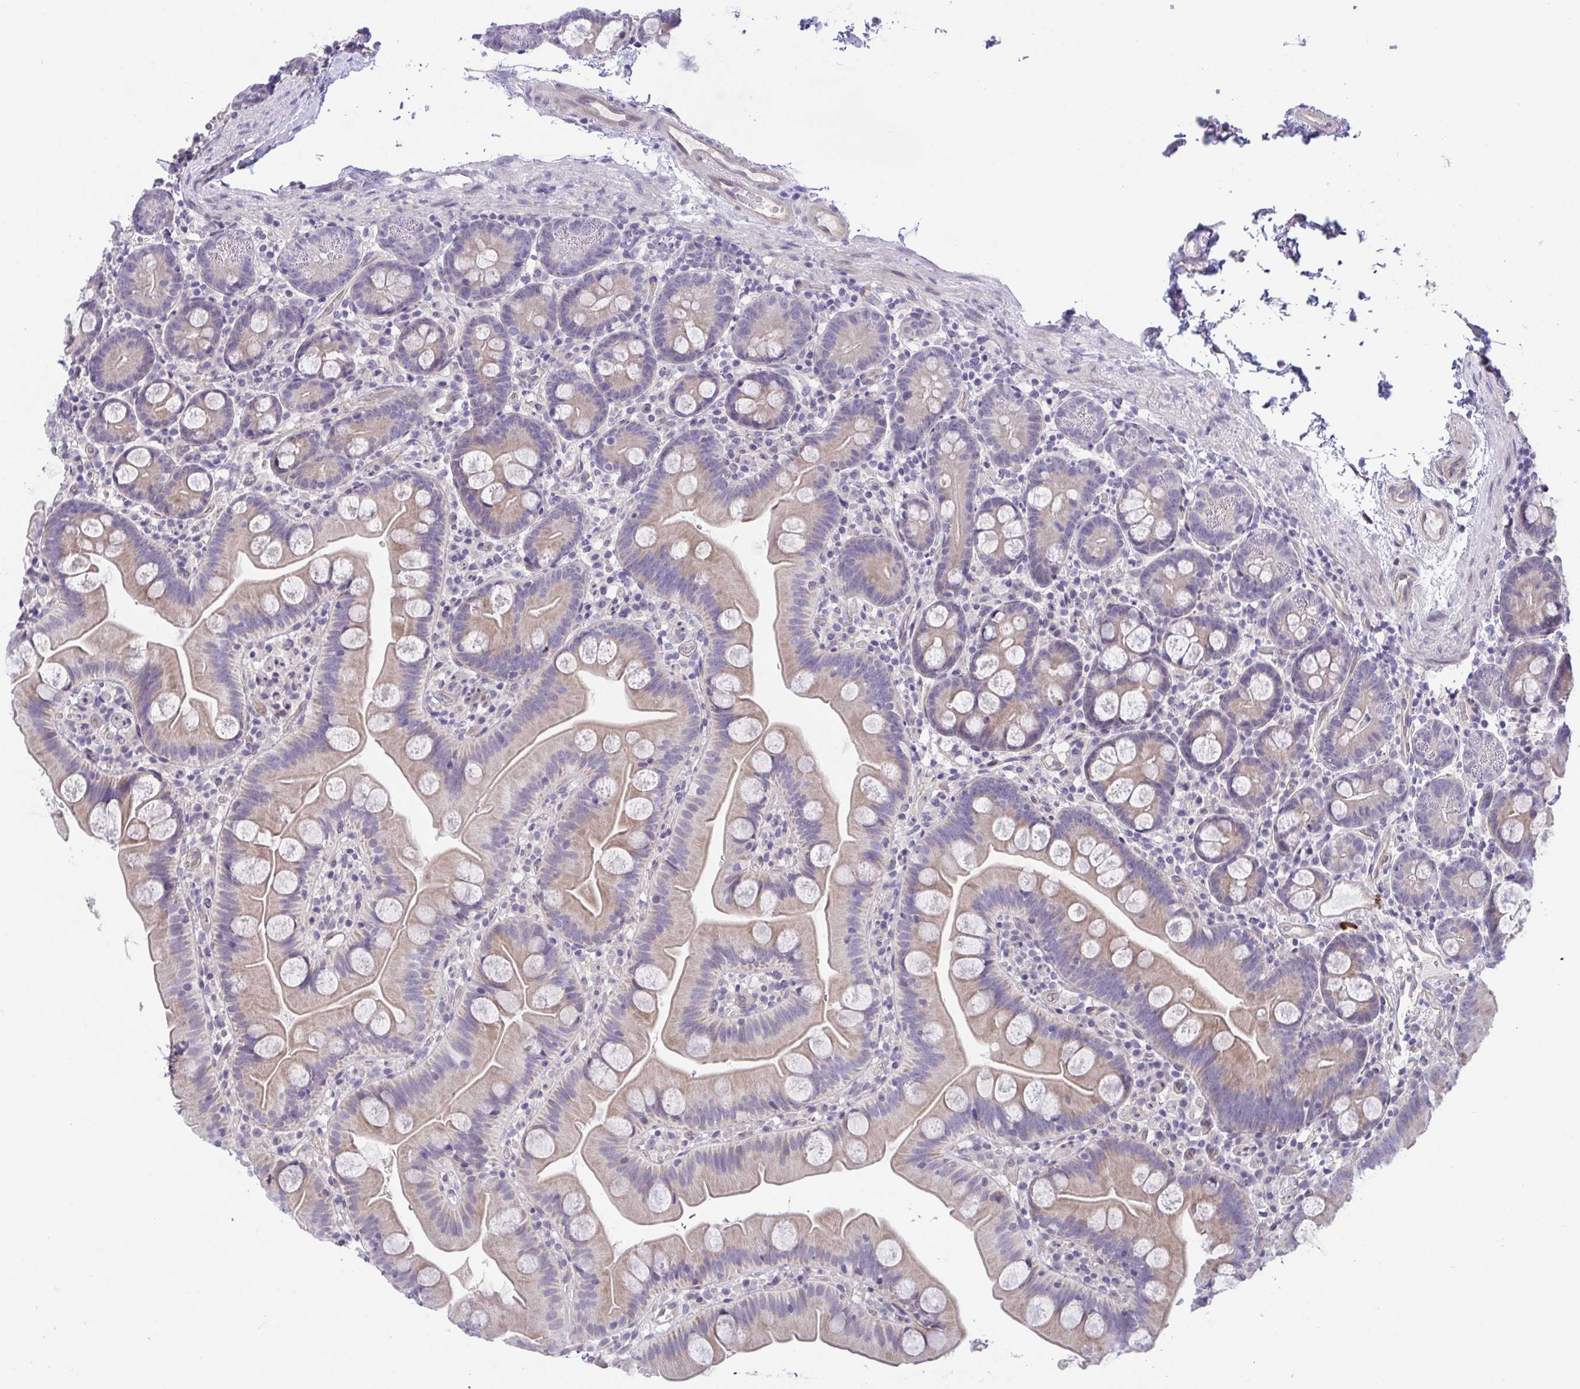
{"staining": {"intensity": "weak", "quantity": "25%-75%", "location": "cytoplasmic/membranous"}, "tissue": "small intestine", "cell_type": "Glandular cells", "image_type": "normal", "snomed": [{"axis": "morphology", "description": "Normal tissue, NOS"}, {"axis": "topography", "description": "Small intestine"}], "caption": "High-magnification brightfield microscopy of benign small intestine stained with DAB (brown) and counterstained with hematoxylin (blue). glandular cells exhibit weak cytoplasmic/membranous positivity is appreciated in about25%-75% of cells. The protein of interest is shown in brown color, while the nuclei are stained blue.", "gene": "RHOXF1", "patient": {"sex": "female", "age": 68}}